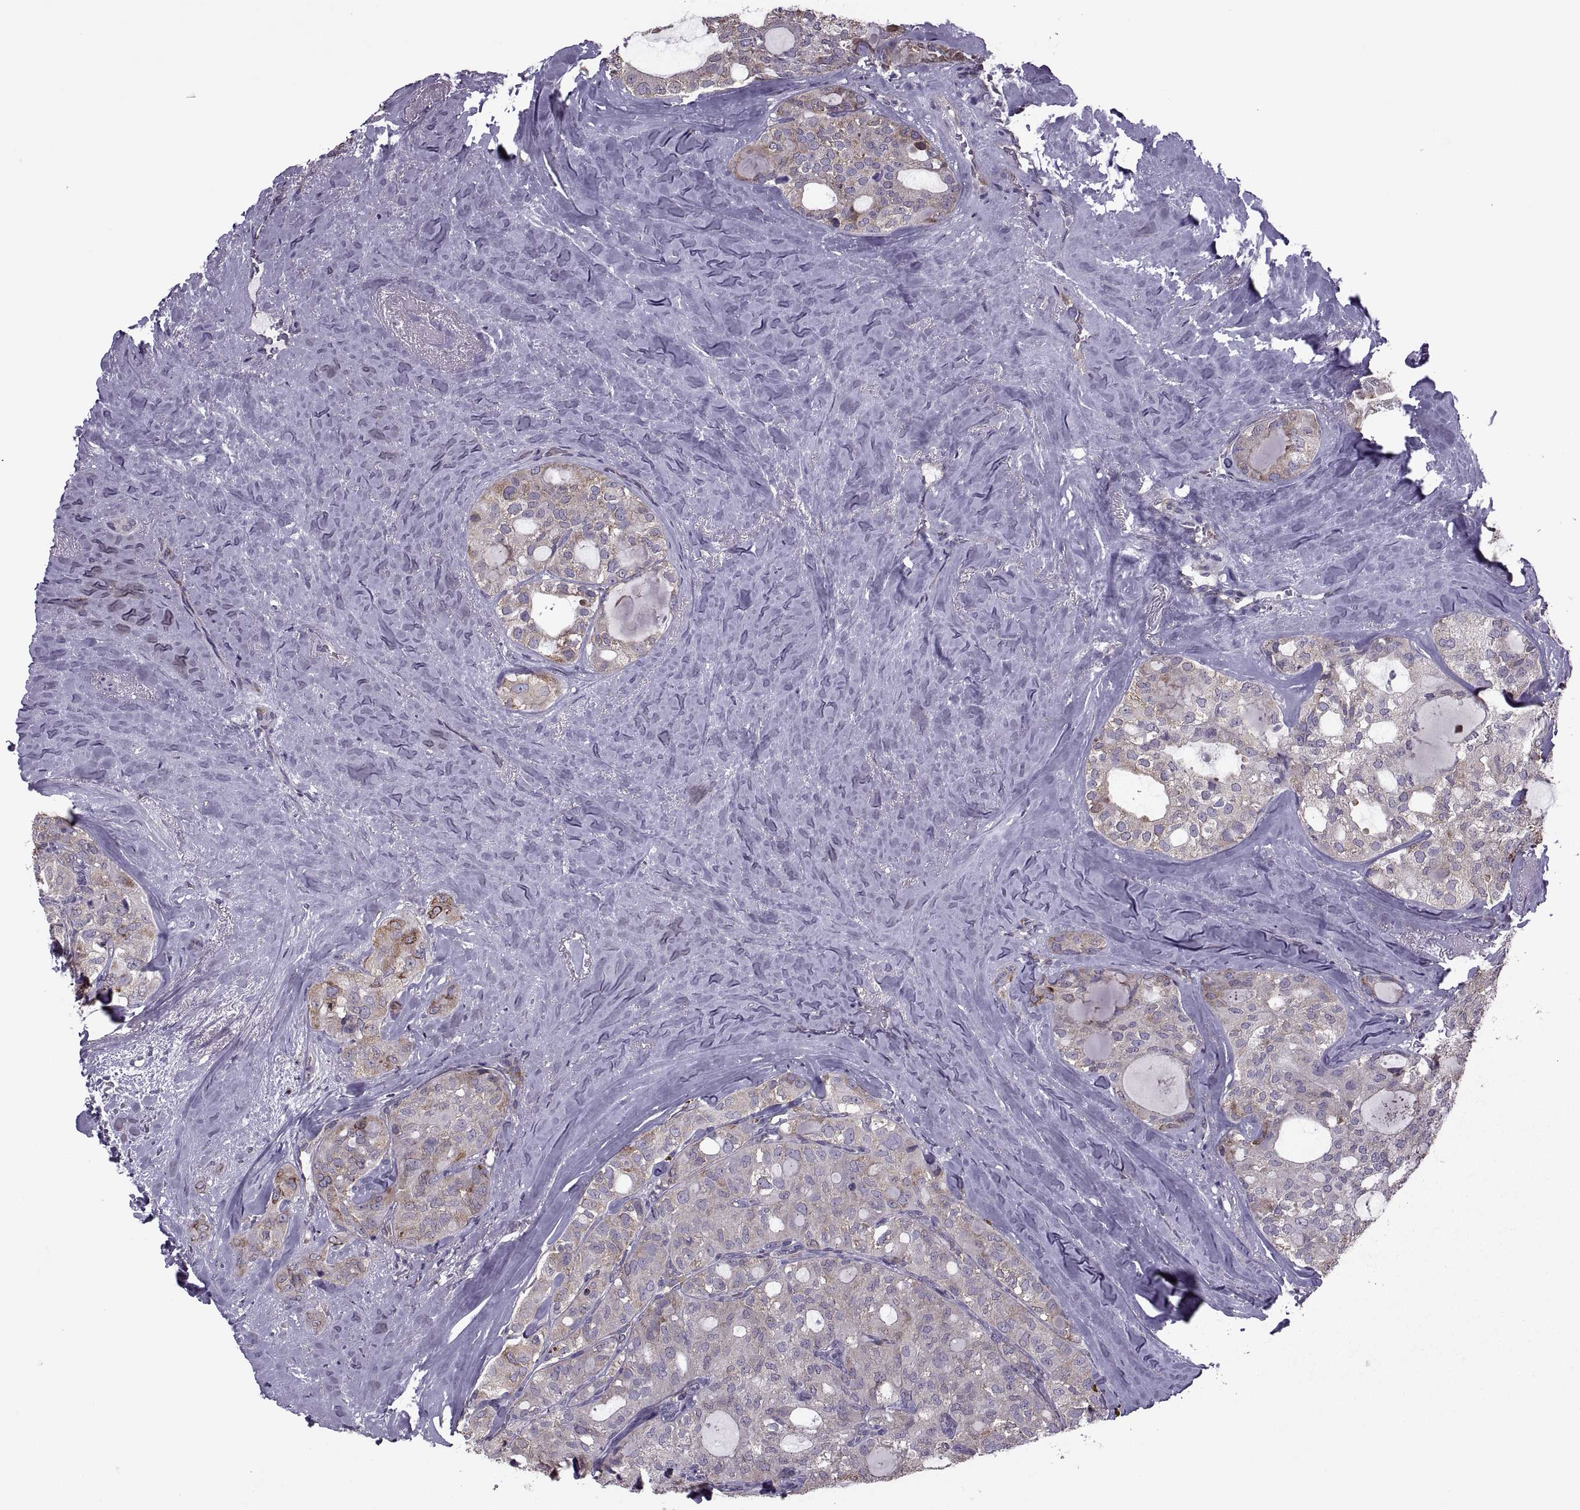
{"staining": {"intensity": "weak", "quantity": ">75%", "location": "cytoplasmic/membranous"}, "tissue": "thyroid cancer", "cell_type": "Tumor cells", "image_type": "cancer", "snomed": [{"axis": "morphology", "description": "Follicular adenoma carcinoma, NOS"}, {"axis": "topography", "description": "Thyroid gland"}], "caption": "A photomicrograph showing weak cytoplasmic/membranous expression in about >75% of tumor cells in thyroid follicular adenoma carcinoma, as visualized by brown immunohistochemical staining.", "gene": "PABPC1", "patient": {"sex": "male", "age": 75}}